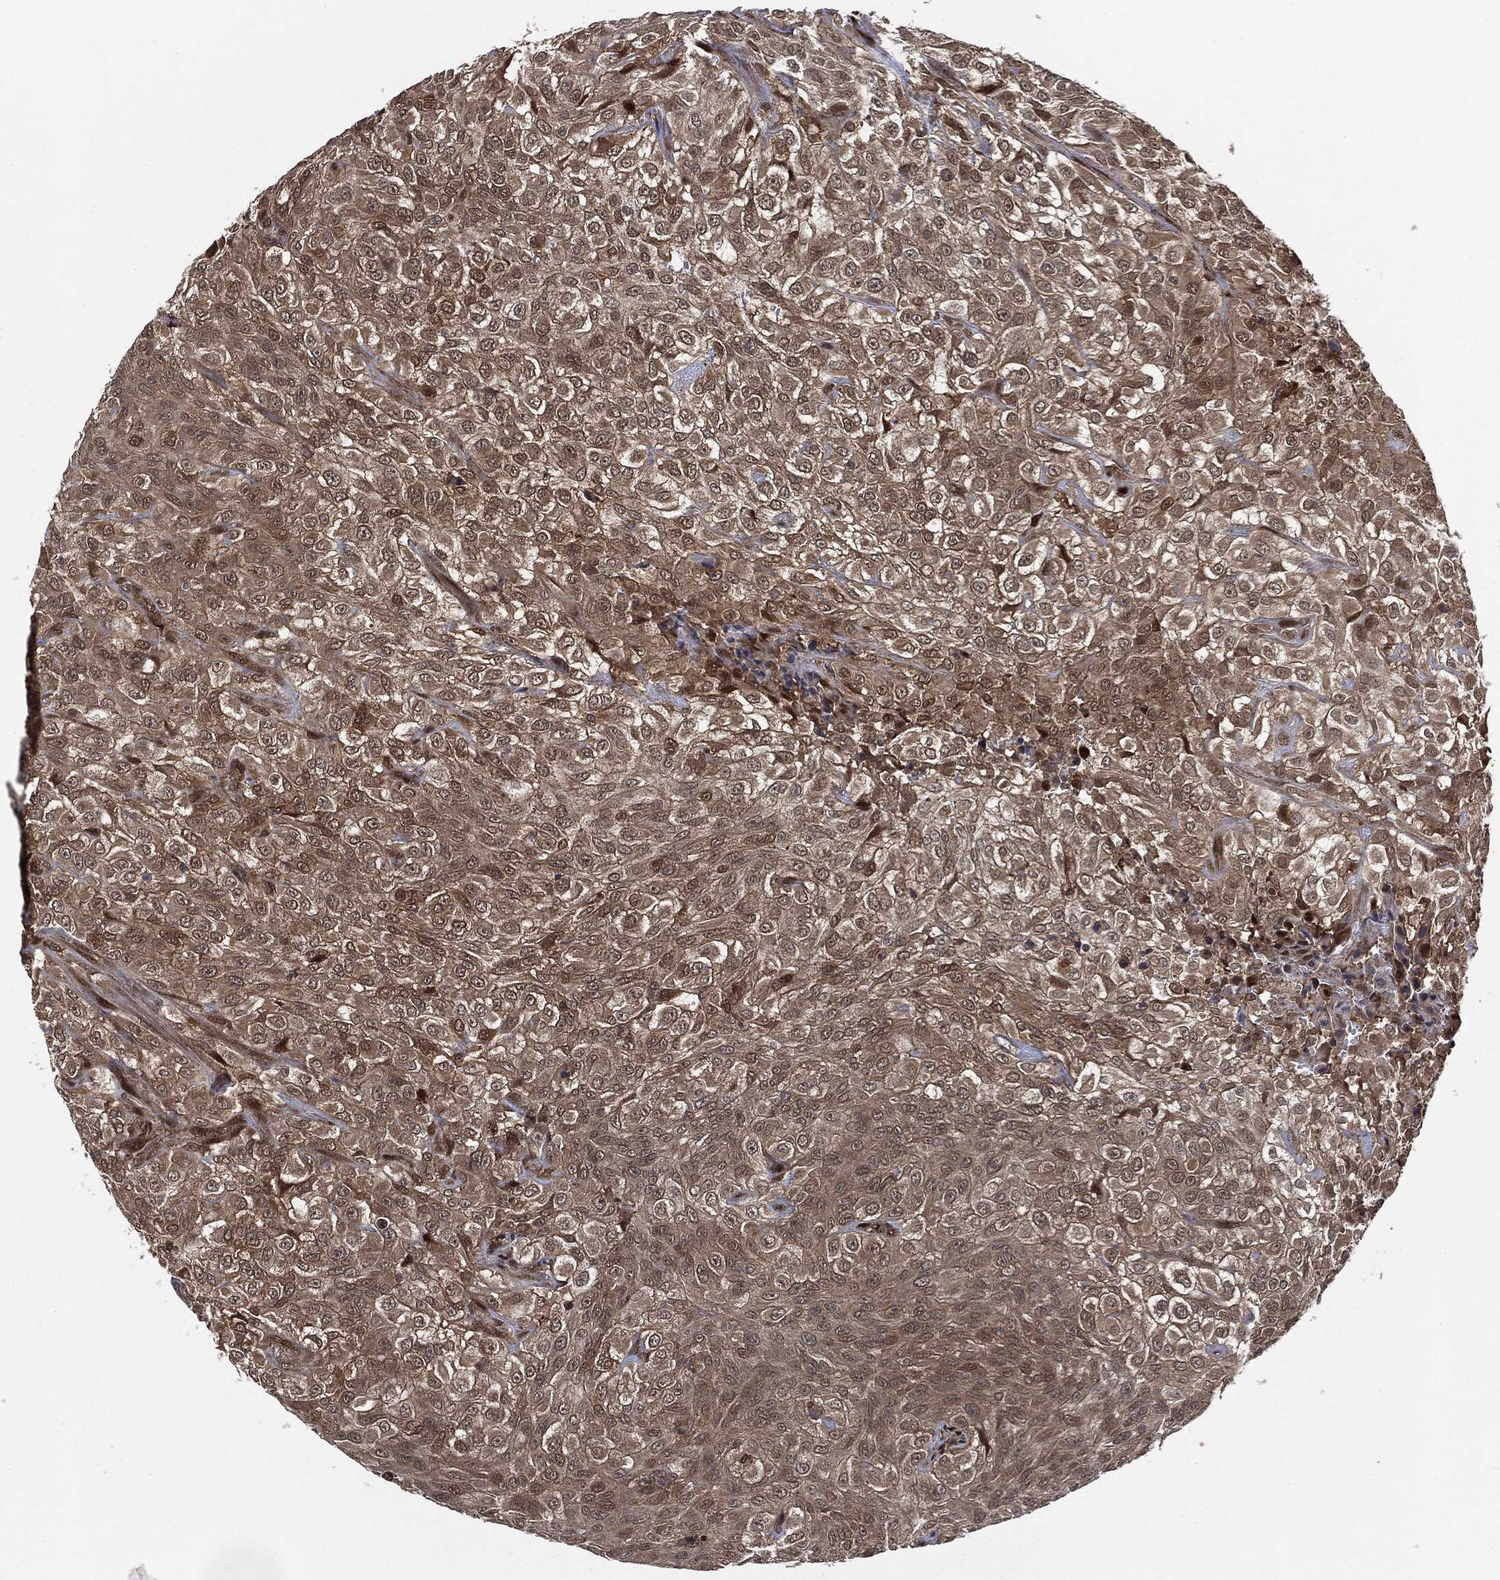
{"staining": {"intensity": "weak", "quantity": "25%-75%", "location": "cytoplasmic/membranous,nuclear"}, "tissue": "urothelial cancer", "cell_type": "Tumor cells", "image_type": "cancer", "snomed": [{"axis": "morphology", "description": "Urothelial carcinoma, High grade"}, {"axis": "topography", "description": "Urinary bladder"}], "caption": "Urothelial cancer stained with a protein marker shows weak staining in tumor cells.", "gene": "CUTA", "patient": {"sex": "male", "age": 56}}